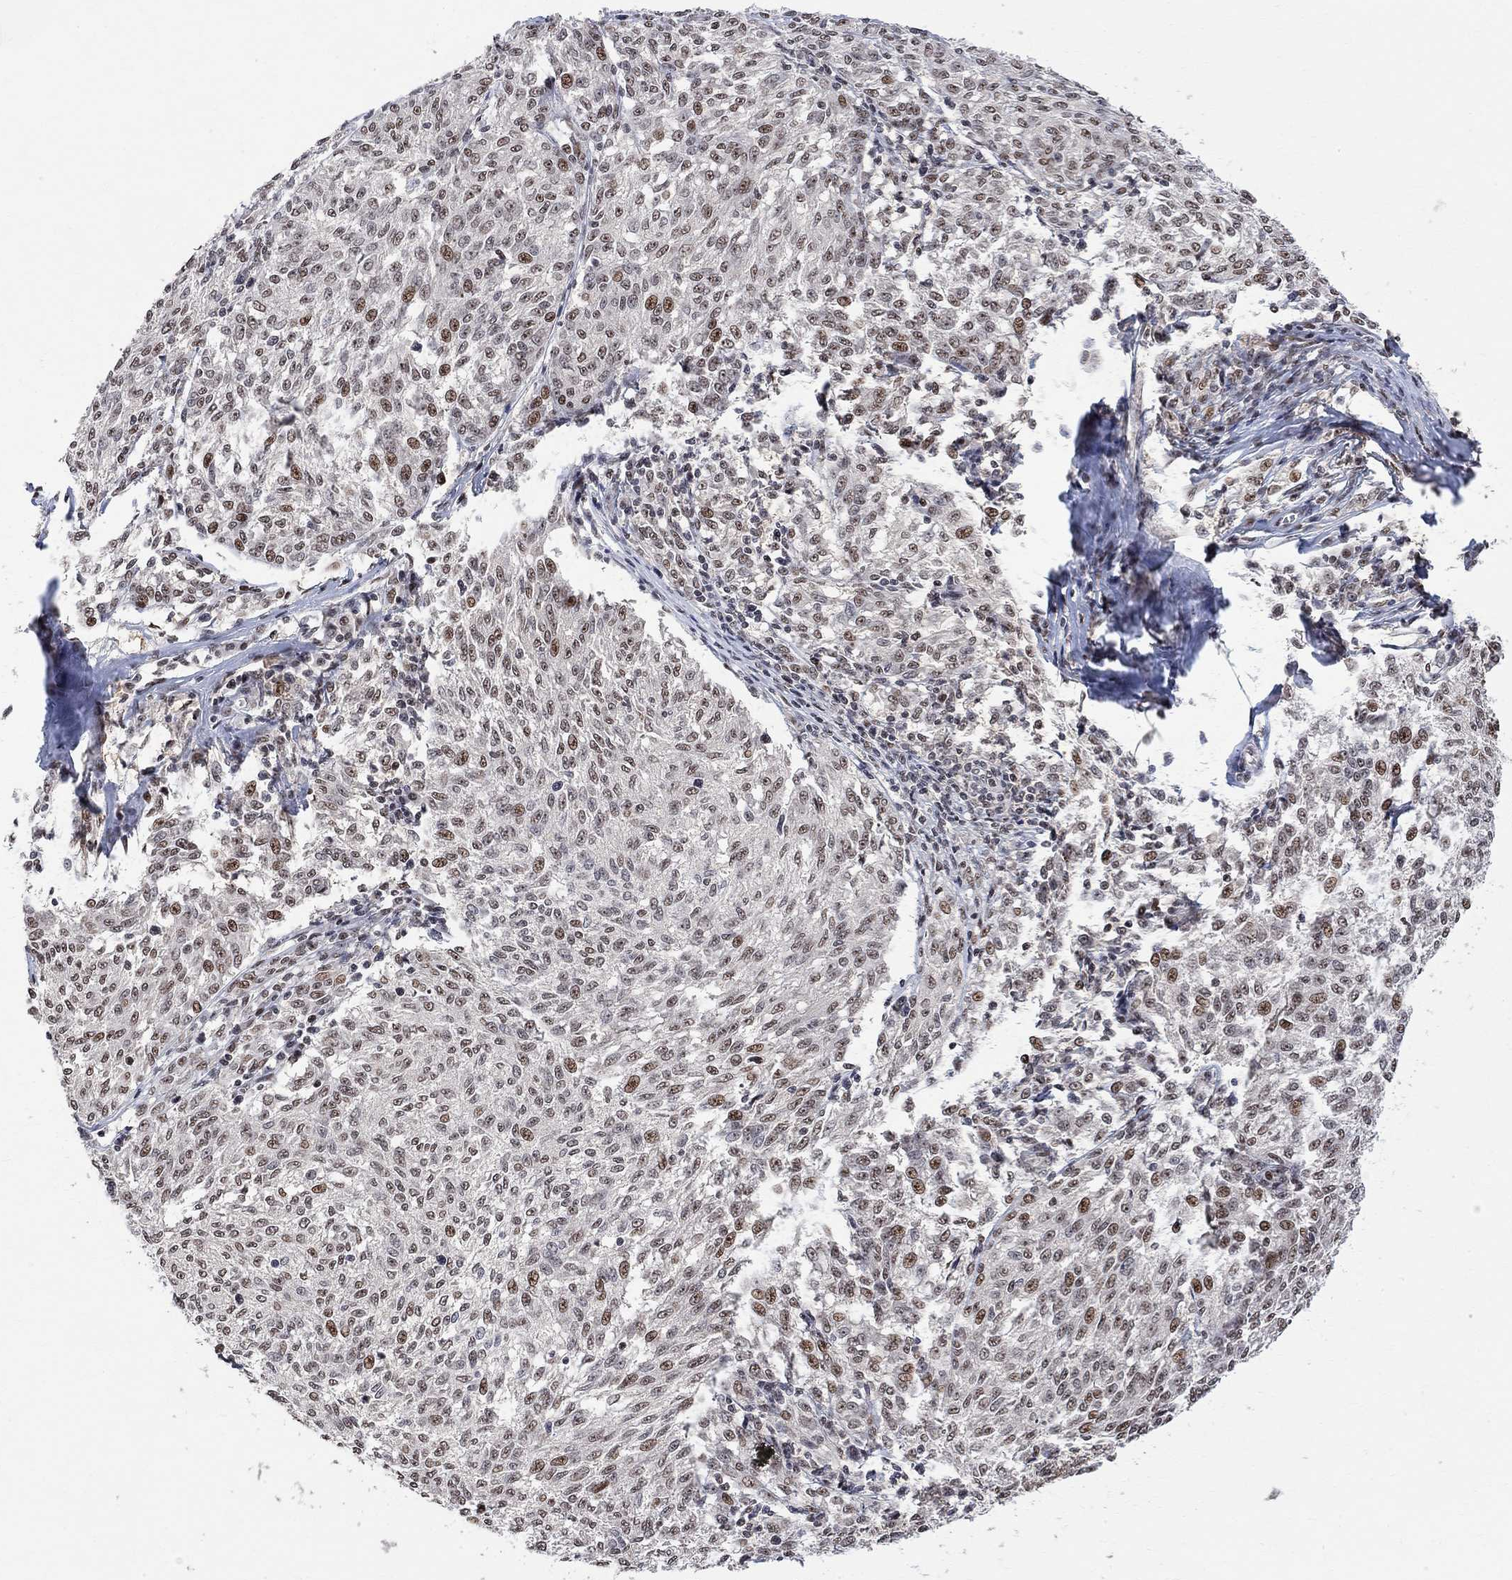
{"staining": {"intensity": "moderate", "quantity": "<25%", "location": "nuclear"}, "tissue": "melanoma", "cell_type": "Tumor cells", "image_type": "cancer", "snomed": [{"axis": "morphology", "description": "Malignant melanoma, NOS"}, {"axis": "topography", "description": "Skin"}], "caption": "This is an image of IHC staining of malignant melanoma, which shows moderate positivity in the nuclear of tumor cells.", "gene": "E4F1", "patient": {"sex": "female", "age": 72}}